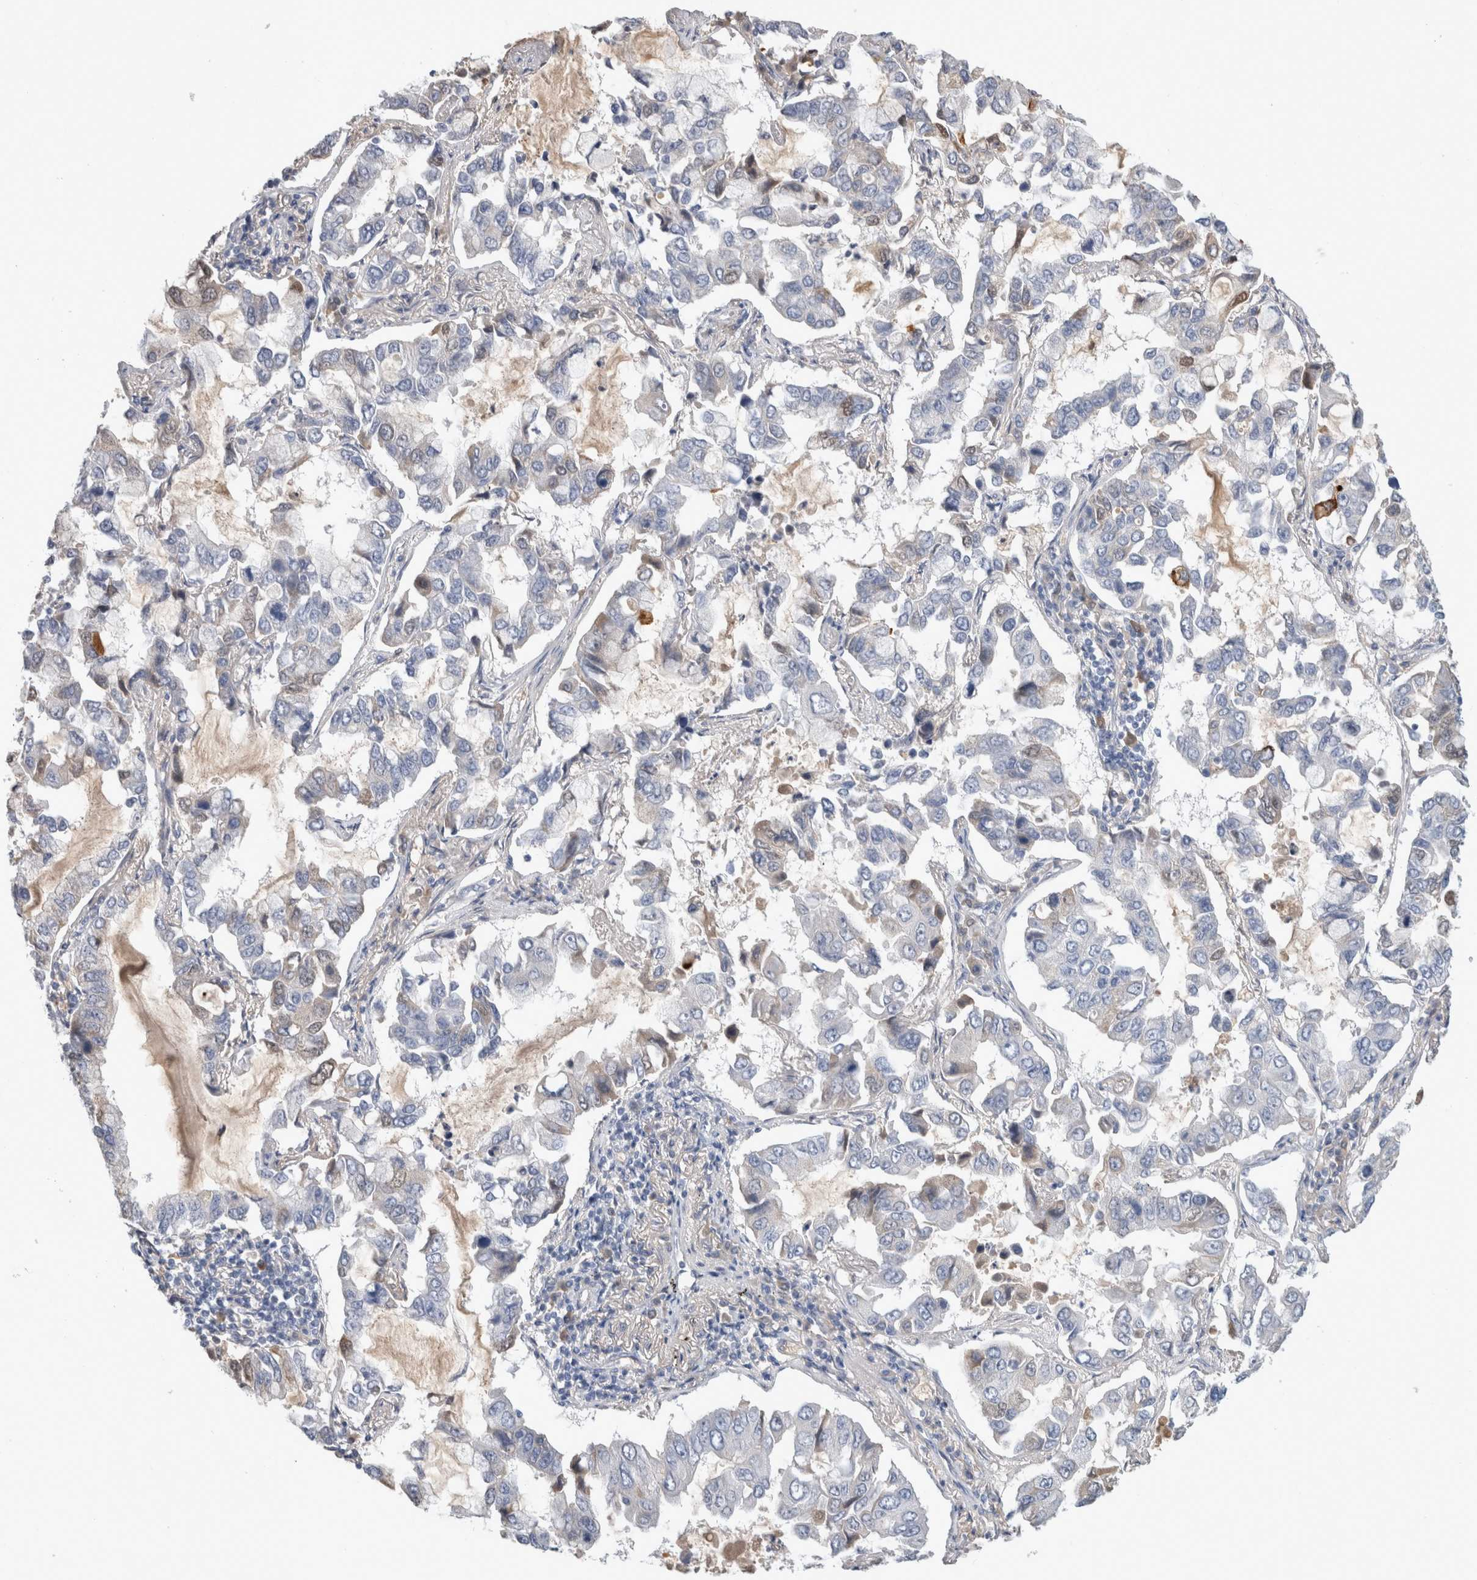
{"staining": {"intensity": "negative", "quantity": "none", "location": "none"}, "tissue": "lung cancer", "cell_type": "Tumor cells", "image_type": "cancer", "snomed": [{"axis": "morphology", "description": "Adenocarcinoma, NOS"}, {"axis": "topography", "description": "Lung"}], "caption": "Photomicrograph shows no protein positivity in tumor cells of lung cancer (adenocarcinoma) tissue. (Stains: DAB (3,3'-diaminobenzidine) immunohistochemistry (IHC) with hematoxylin counter stain, Microscopy: brightfield microscopy at high magnification).", "gene": "SCGB1A1", "patient": {"sex": "male", "age": 64}}